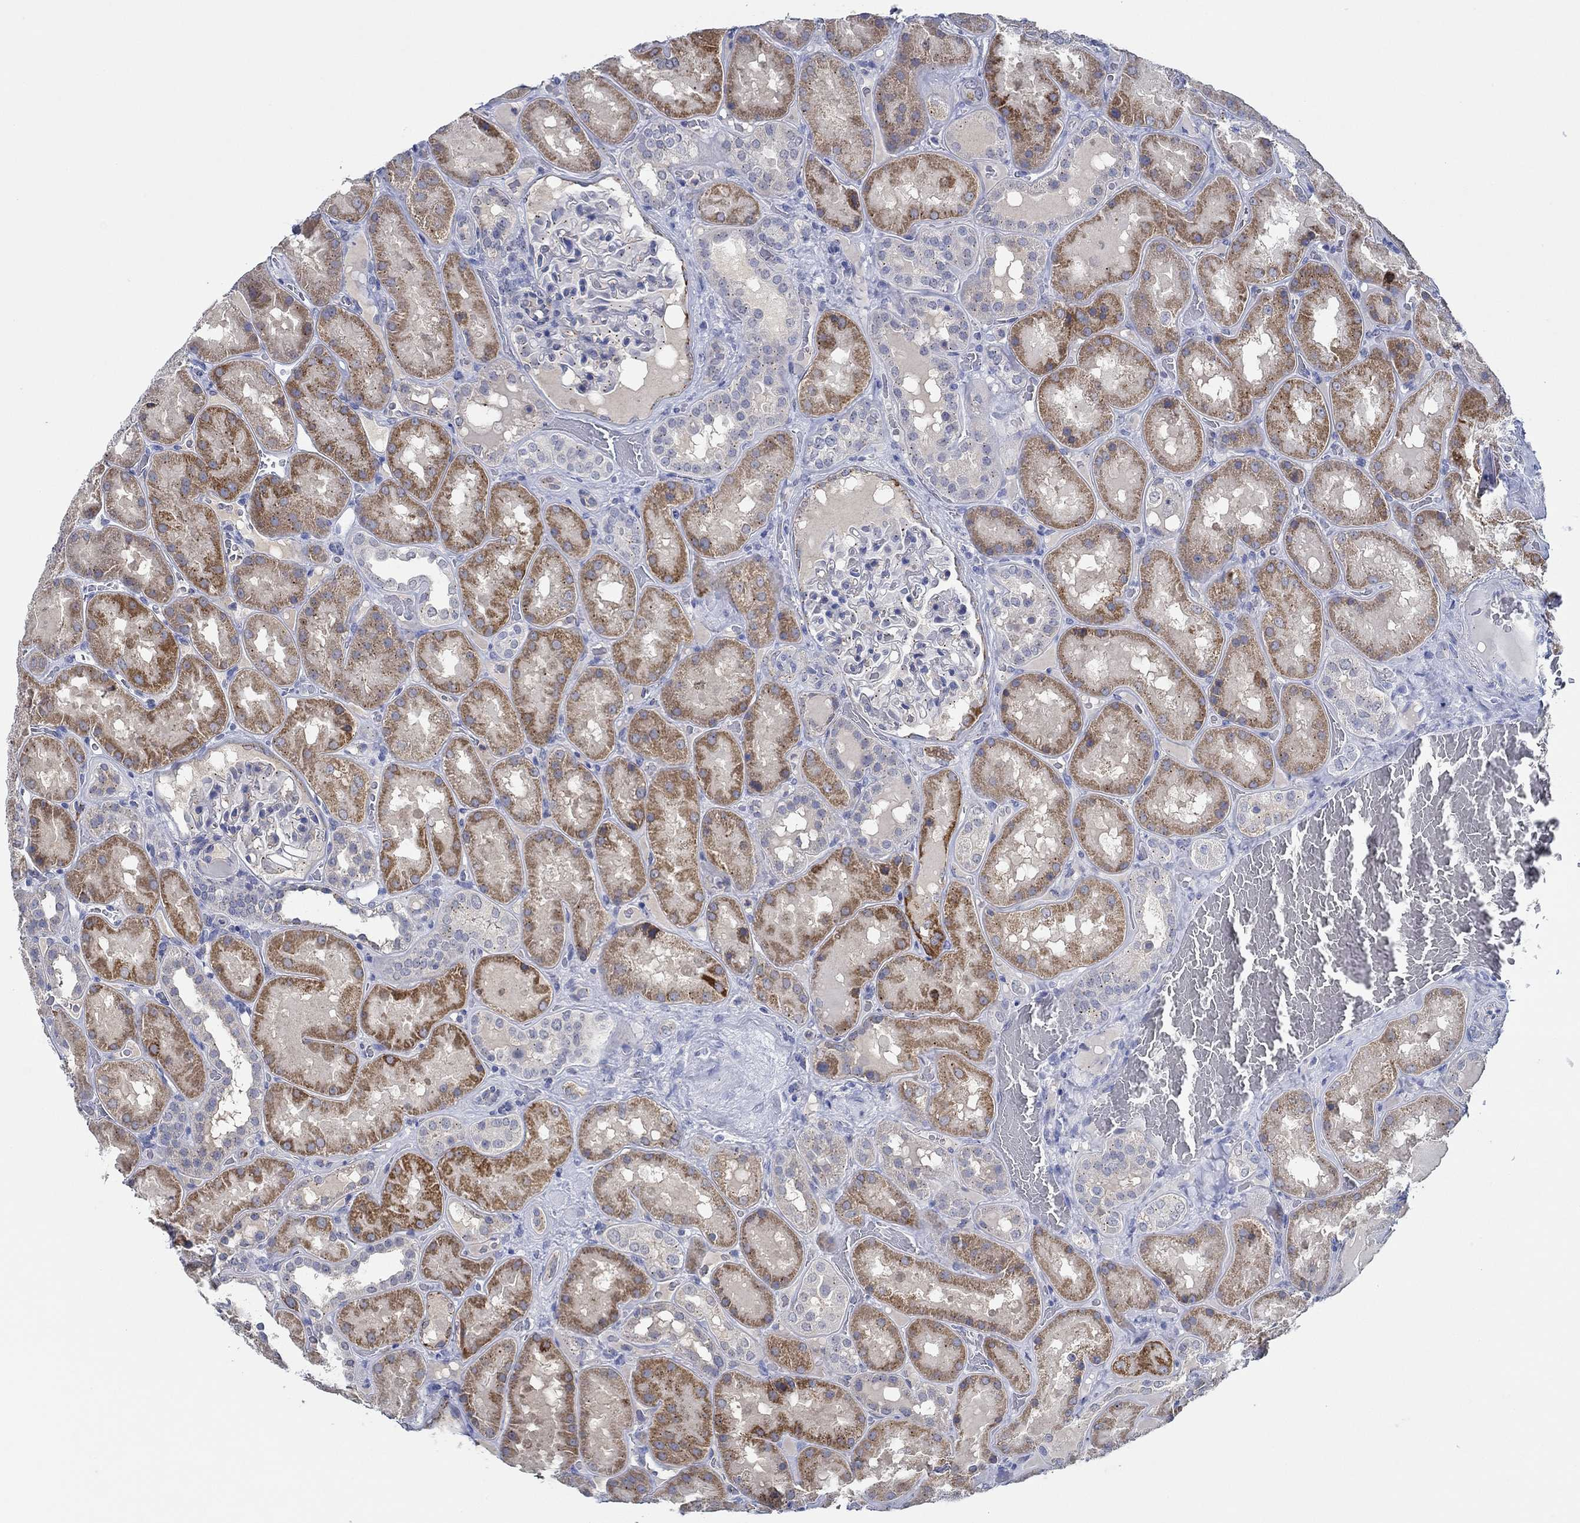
{"staining": {"intensity": "negative", "quantity": "none", "location": "none"}, "tissue": "kidney", "cell_type": "Cells in glomeruli", "image_type": "normal", "snomed": [{"axis": "morphology", "description": "Normal tissue, NOS"}, {"axis": "topography", "description": "Kidney"}], "caption": "This is a image of immunohistochemistry (IHC) staining of benign kidney, which shows no expression in cells in glomeruli.", "gene": "CPM", "patient": {"sex": "male", "age": 73}}